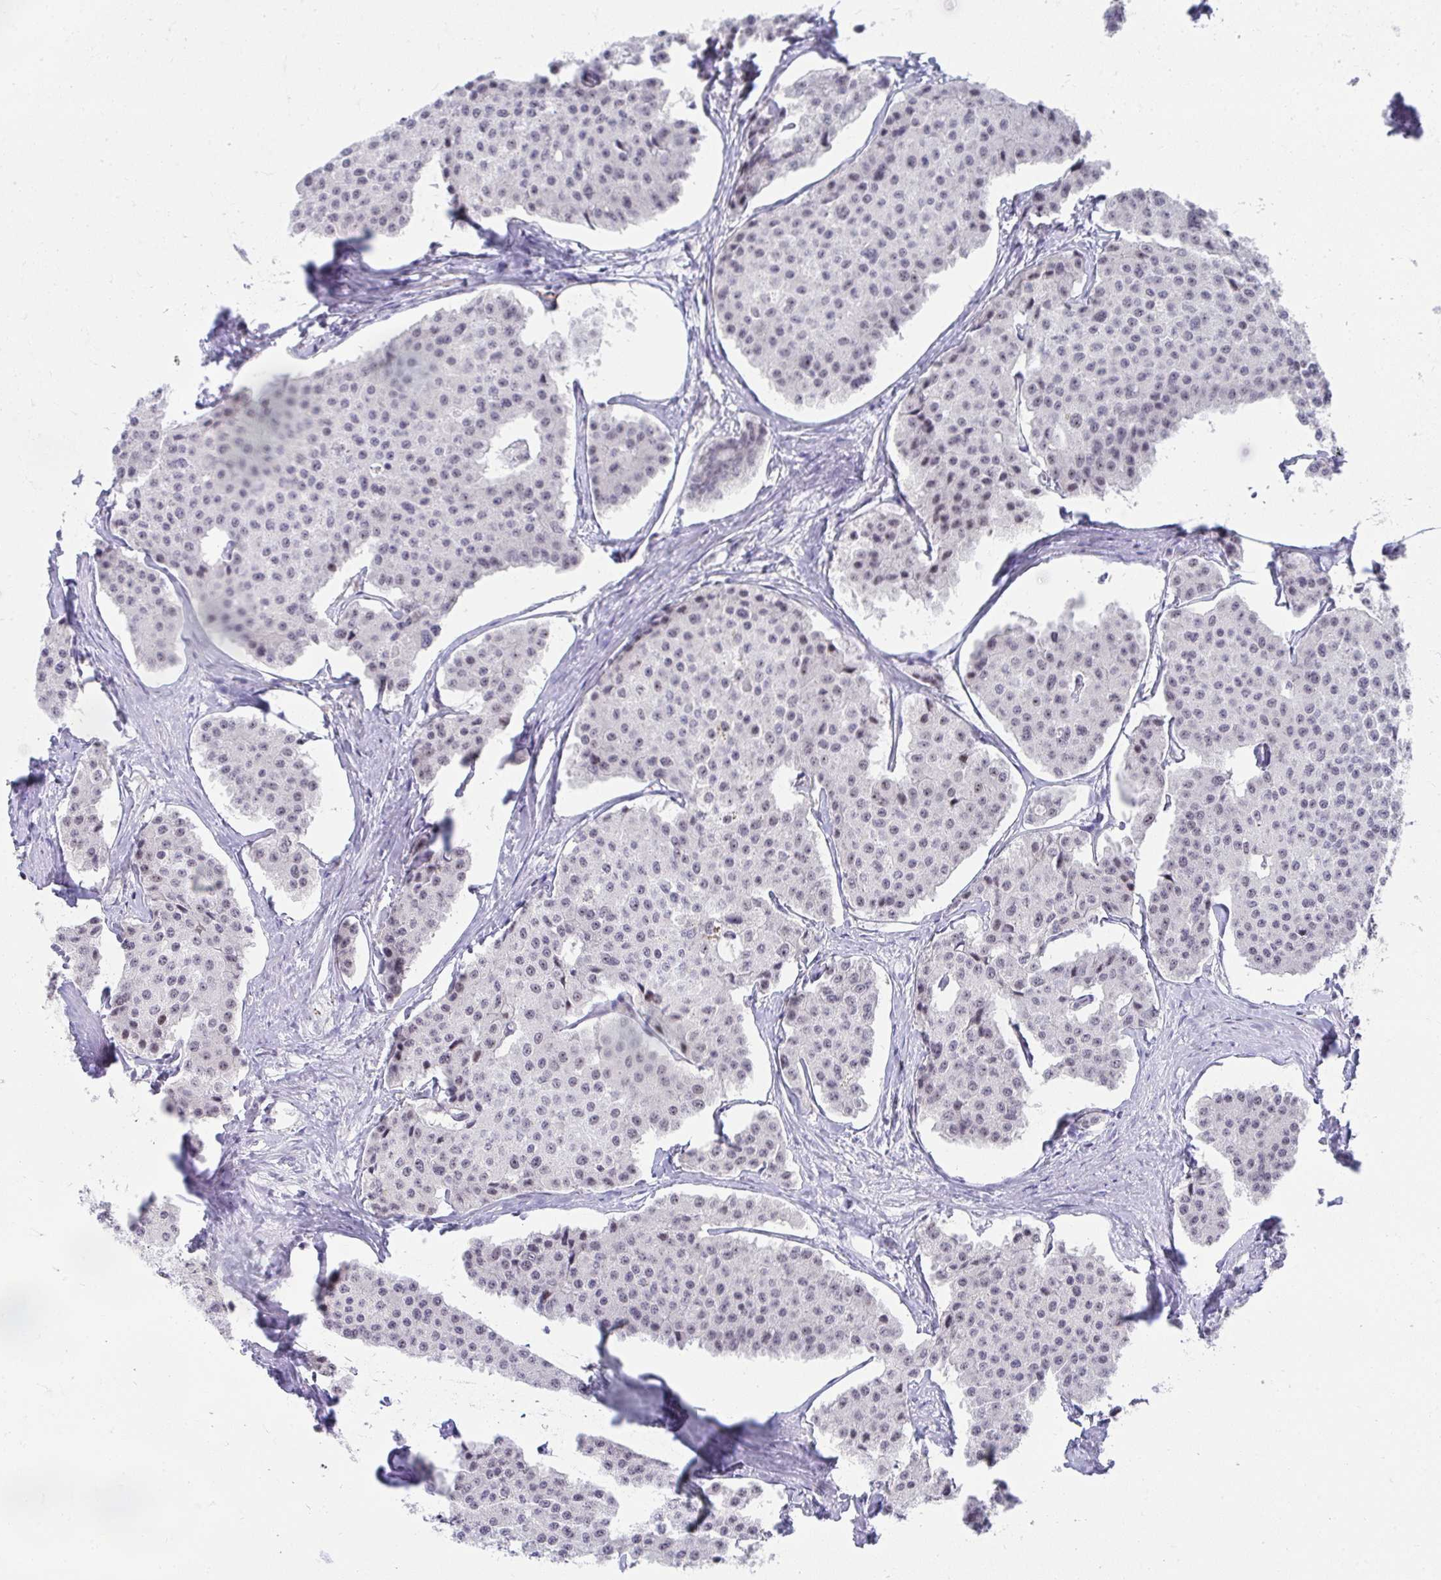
{"staining": {"intensity": "negative", "quantity": "none", "location": "none"}, "tissue": "carcinoid", "cell_type": "Tumor cells", "image_type": "cancer", "snomed": [{"axis": "morphology", "description": "Carcinoid, malignant, NOS"}, {"axis": "topography", "description": "Small intestine"}], "caption": "Immunohistochemistry (IHC) micrograph of human carcinoid (malignant) stained for a protein (brown), which demonstrates no staining in tumor cells.", "gene": "HIRA", "patient": {"sex": "female", "age": 65}}